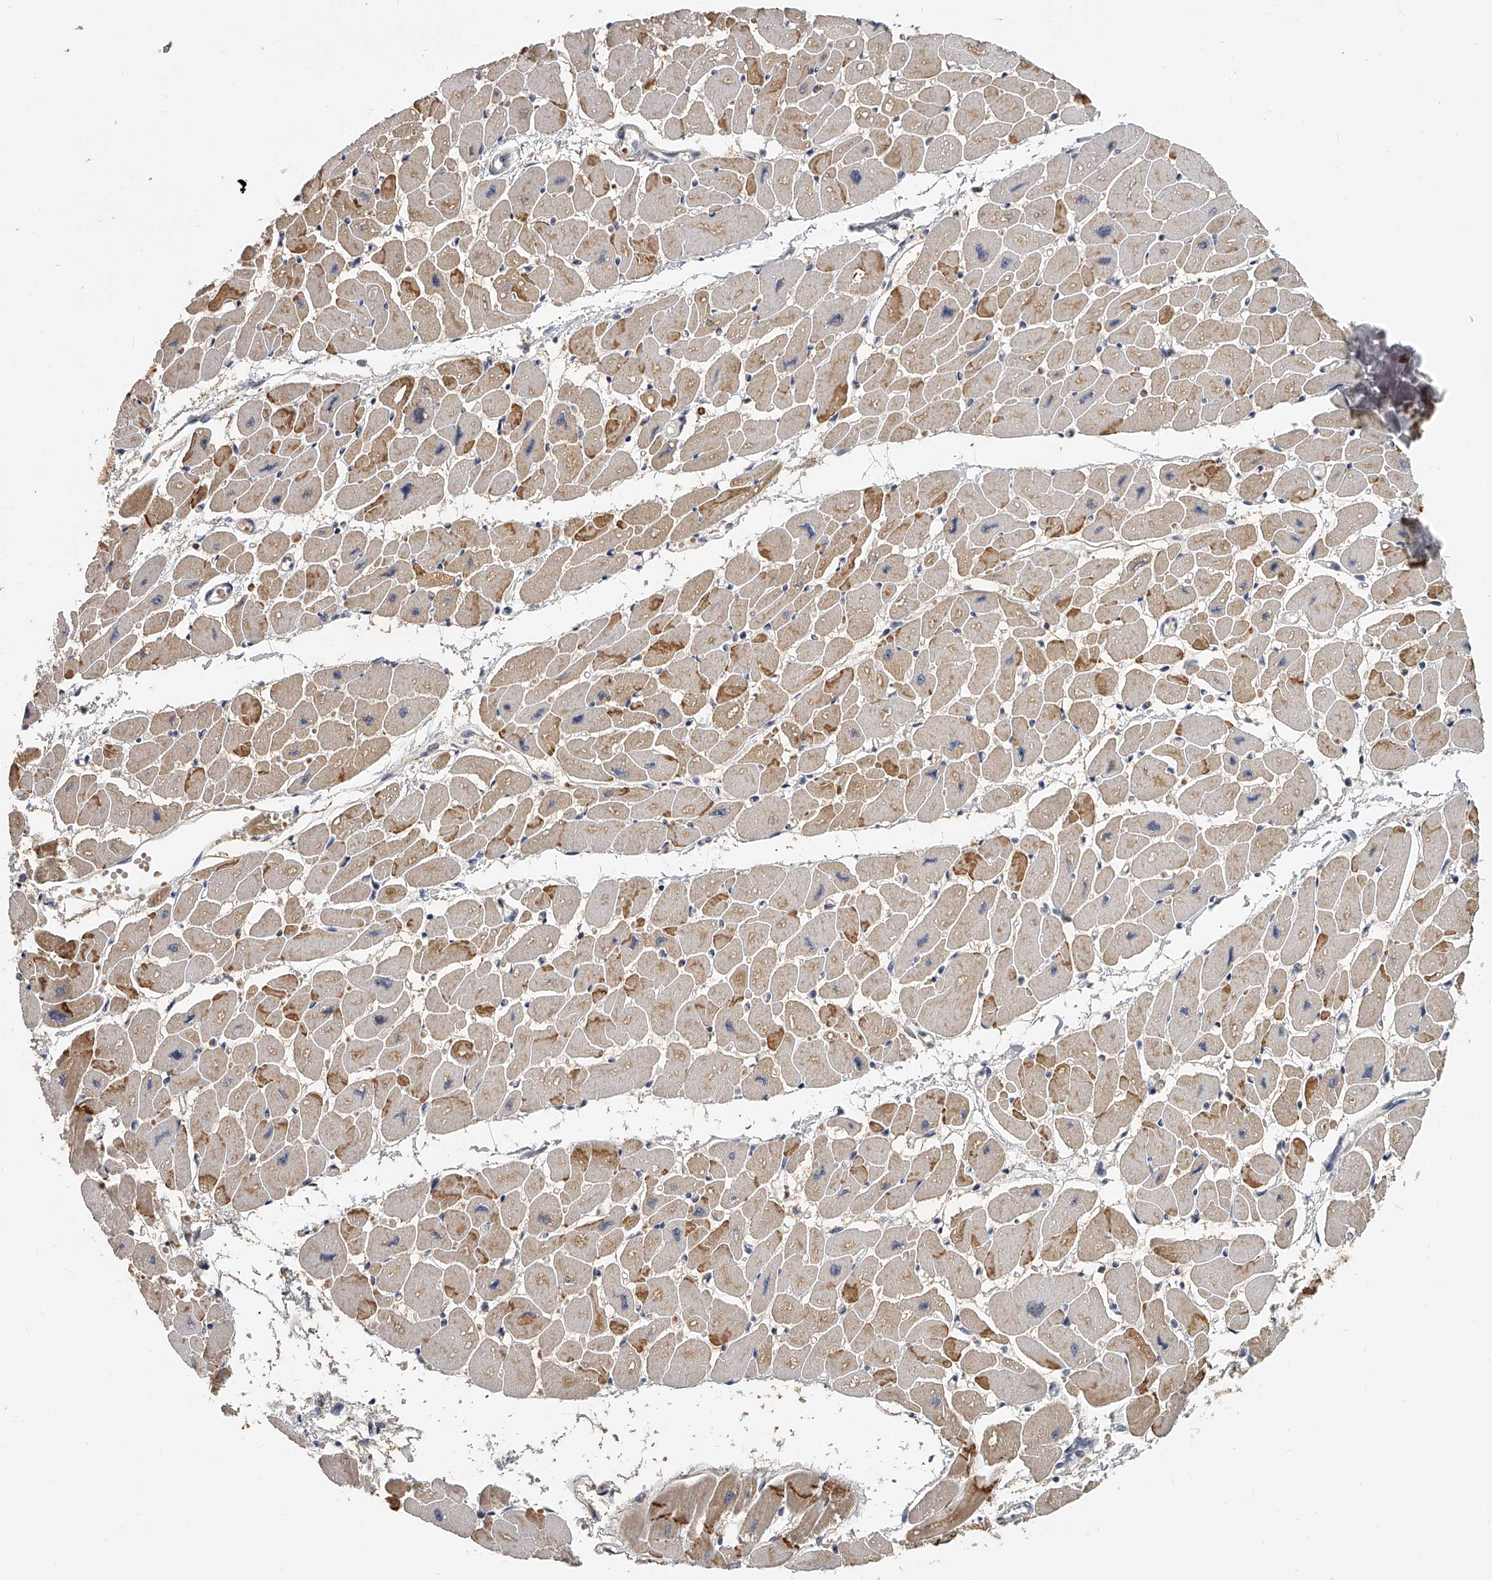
{"staining": {"intensity": "strong", "quantity": "25%-75%", "location": "cytoplasmic/membranous"}, "tissue": "heart muscle", "cell_type": "Cardiomyocytes", "image_type": "normal", "snomed": [{"axis": "morphology", "description": "Normal tissue, NOS"}, {"axis": "topography", "description": "Heart"}], "caption": "A micrograph showing strong cytoplasmic/membranous expression in approximately 25%-75% of cardiomyocytes in normal heart muscle, as visualized by brown immunohistochemical staining.", "gene": "KLHL7", "patient": {"sex": "female", "age": 54}}